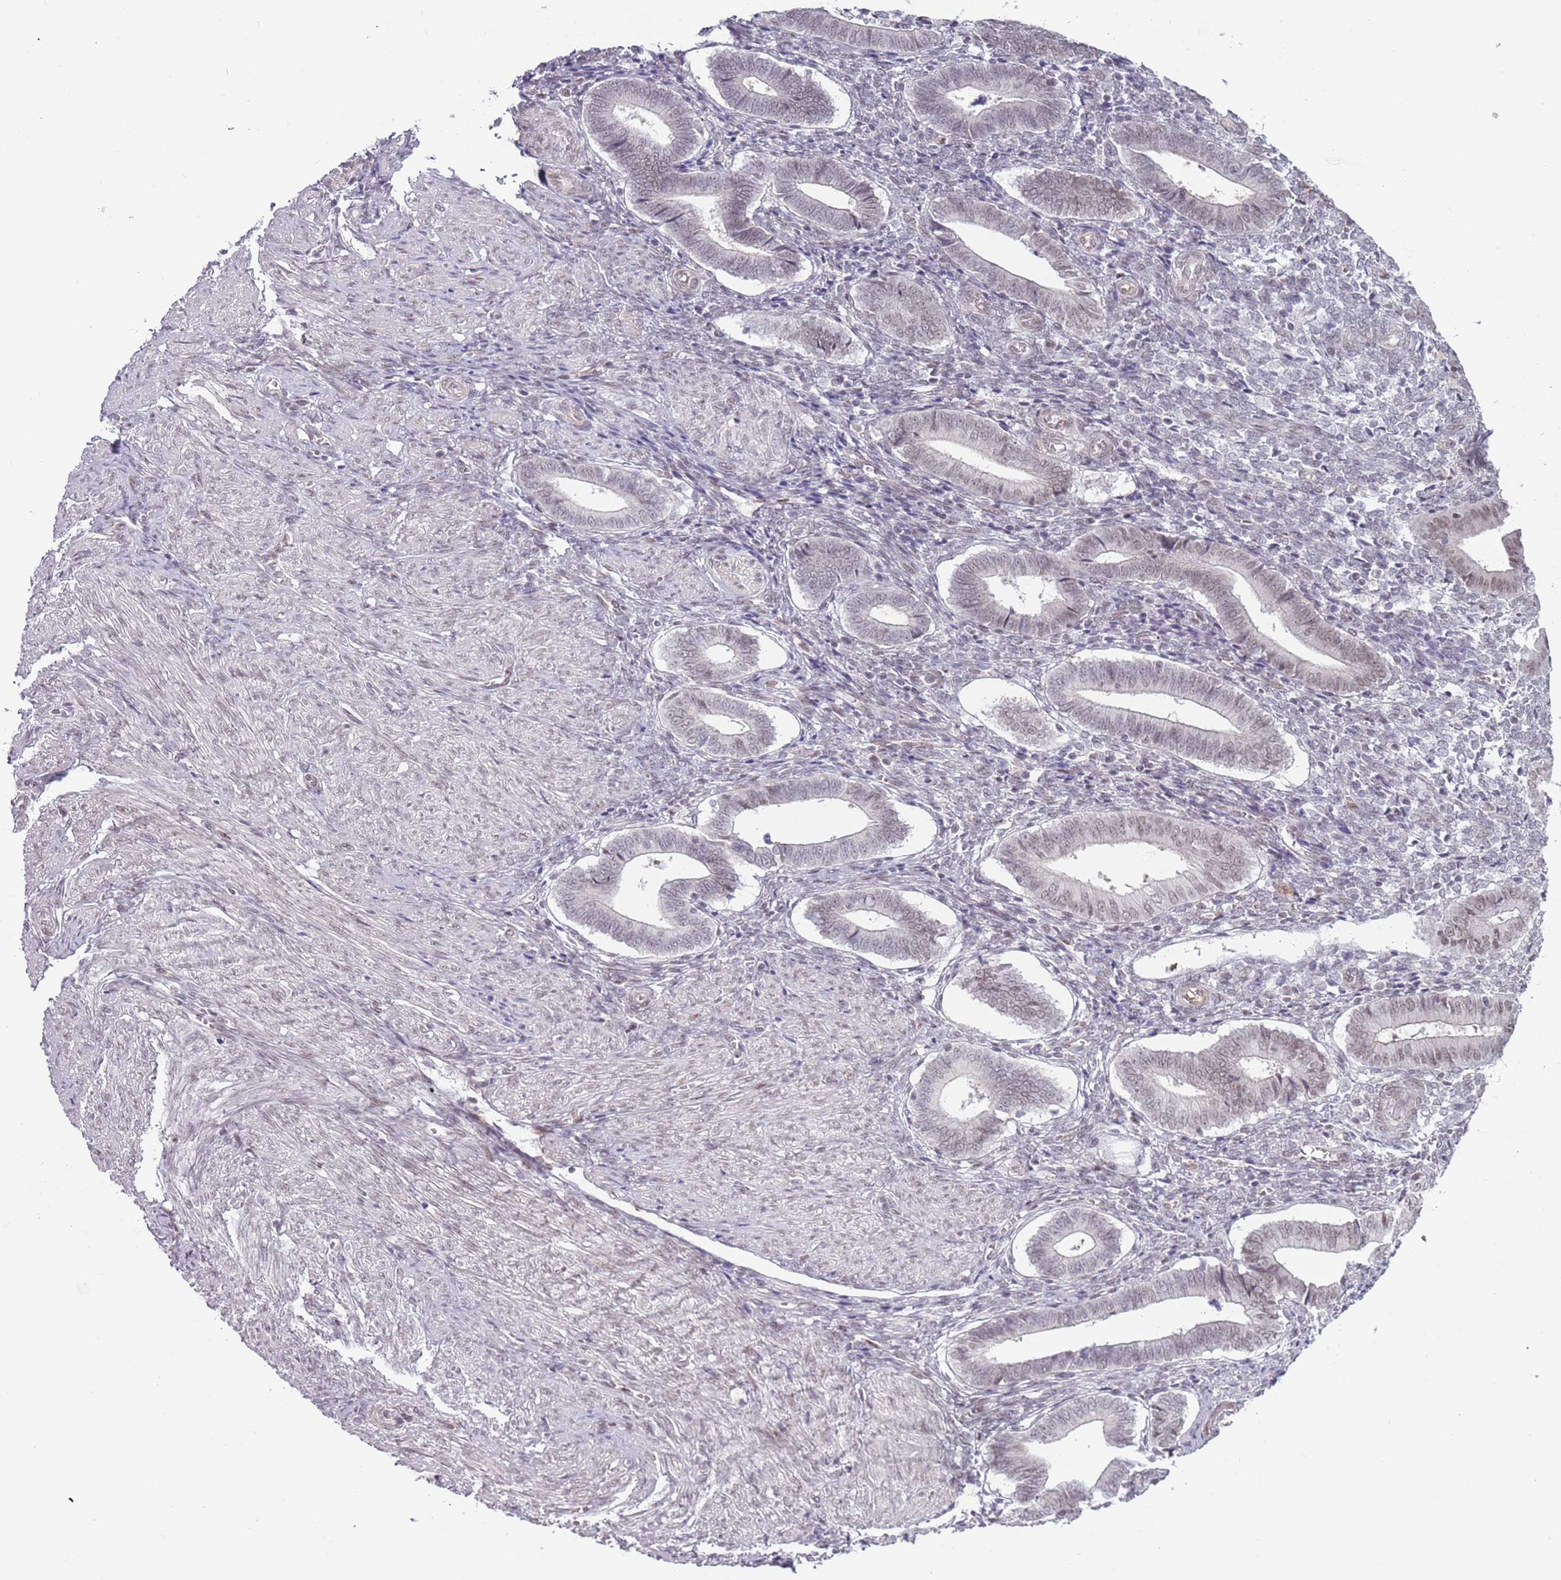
{"staining": {"intensity": "weak", "quantity": "<25%", "location": "nuclear"}, "tissue": "endometrium", "cell_type": "Cells in endometrial stroma", "image_type": "normal", "snomed": [{"axis": "morphology", "description": "Normal tissue, NOS"}, {"axis": "topography", "description": "Other"}, {"axis": "topography", "description": "Endometrium"}], "caption": "Immunohistochemistry histopathology image of benign human endometrium stained for a protein (brown), which demonstrates no expression in cells in endometrial stroma. Nuclei are stained in blue.", "gene": "REXO4", "patient": {"sex": "female", "age": 44}}